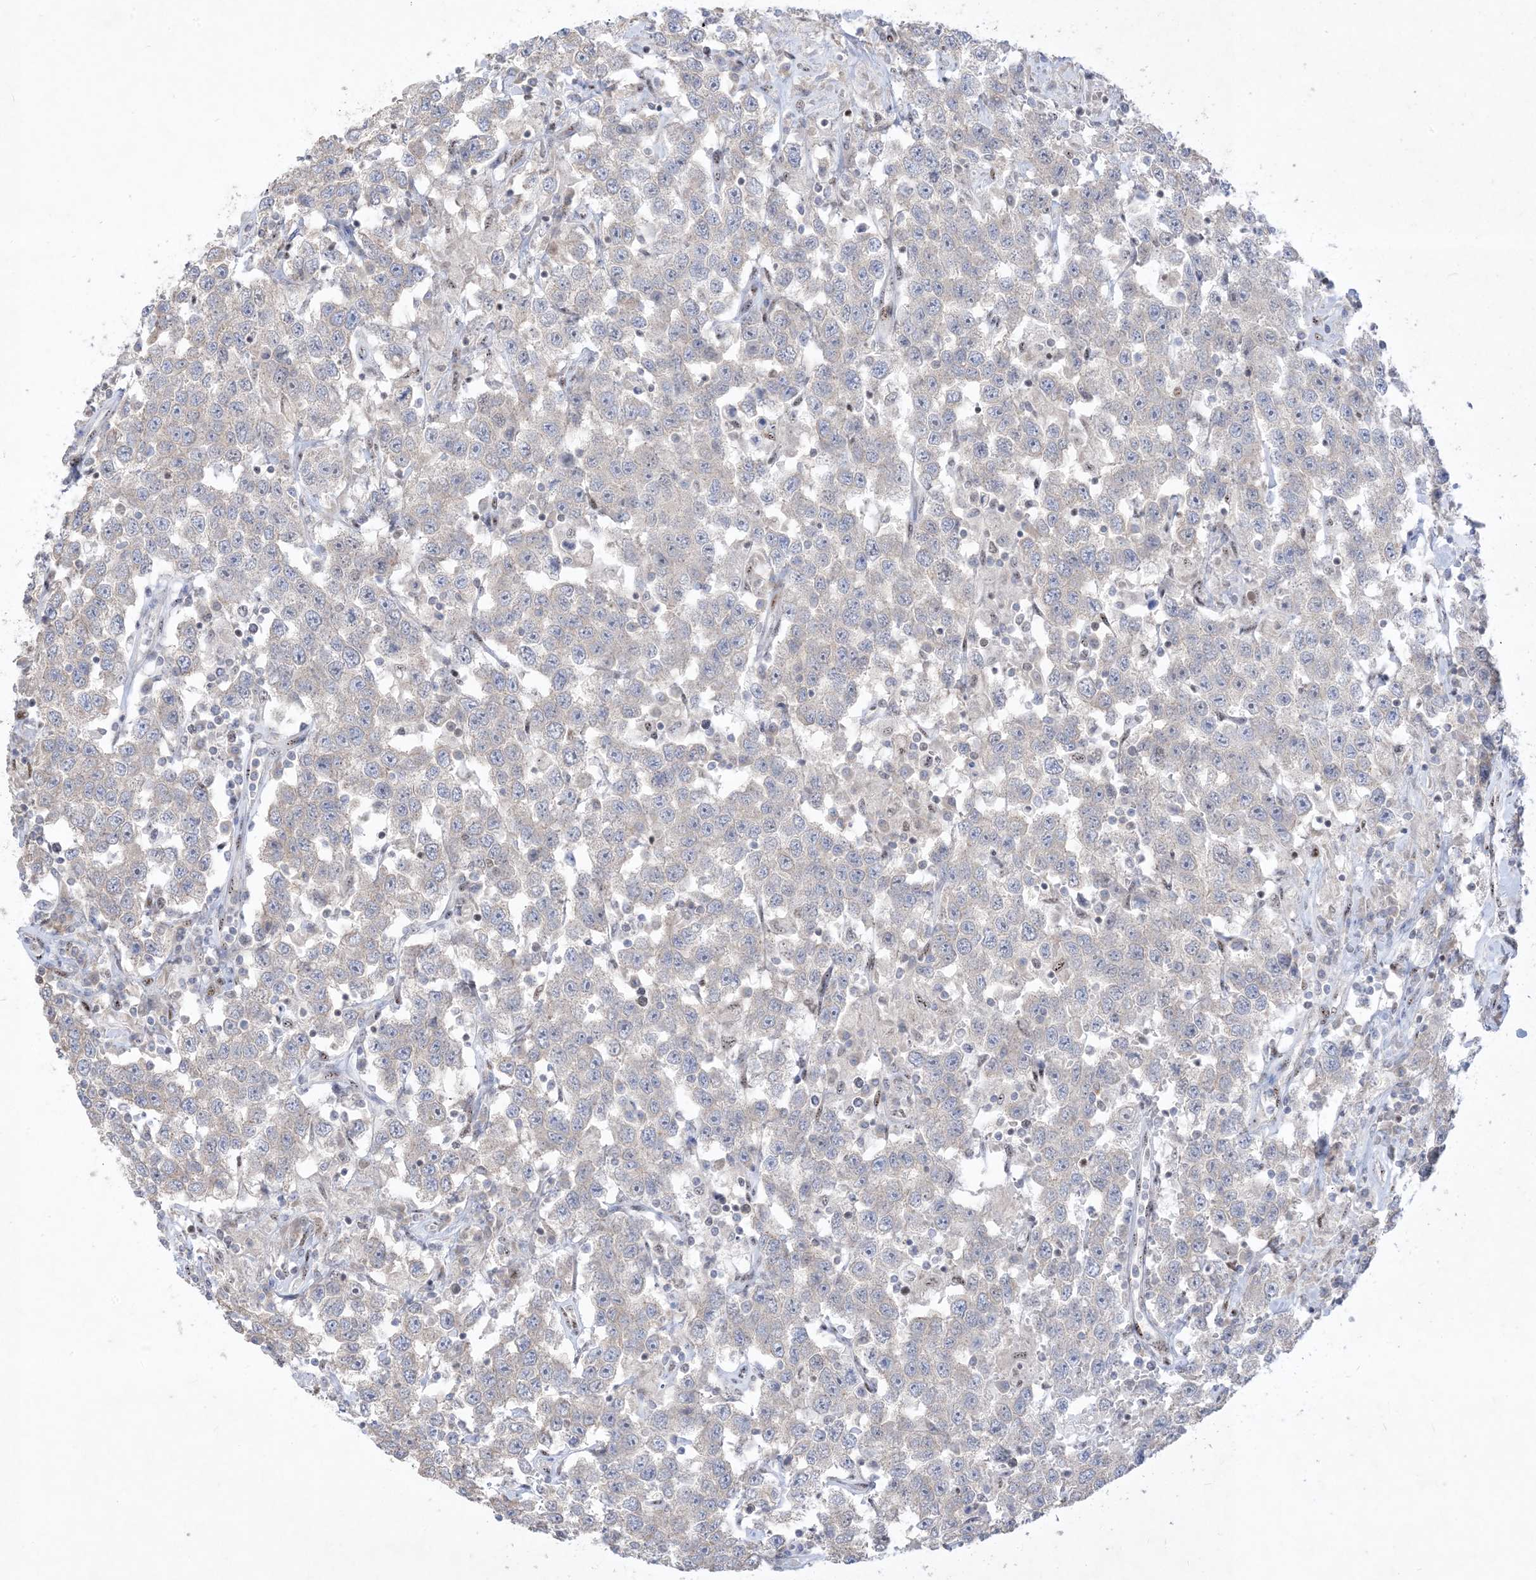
{"staining": {"intensity": "negative", "quantity": "none", "location": "none"}, "tissue": "testis cancer", "cell_type": "Tumor cells", "image_type": "cancer", "snomed": [{"axis": "morphology", "description": "Seminoma, NOS"}, {"axis": "topography", "description": "Testis"}], "caption": "Immunohistochemistry histopathology image of testis cancer stained for a protein (brown), which demonstrates no staining in tumor cells.", "gene": "BHLHE40", "patient": {"sex": "male", "age": 41}}